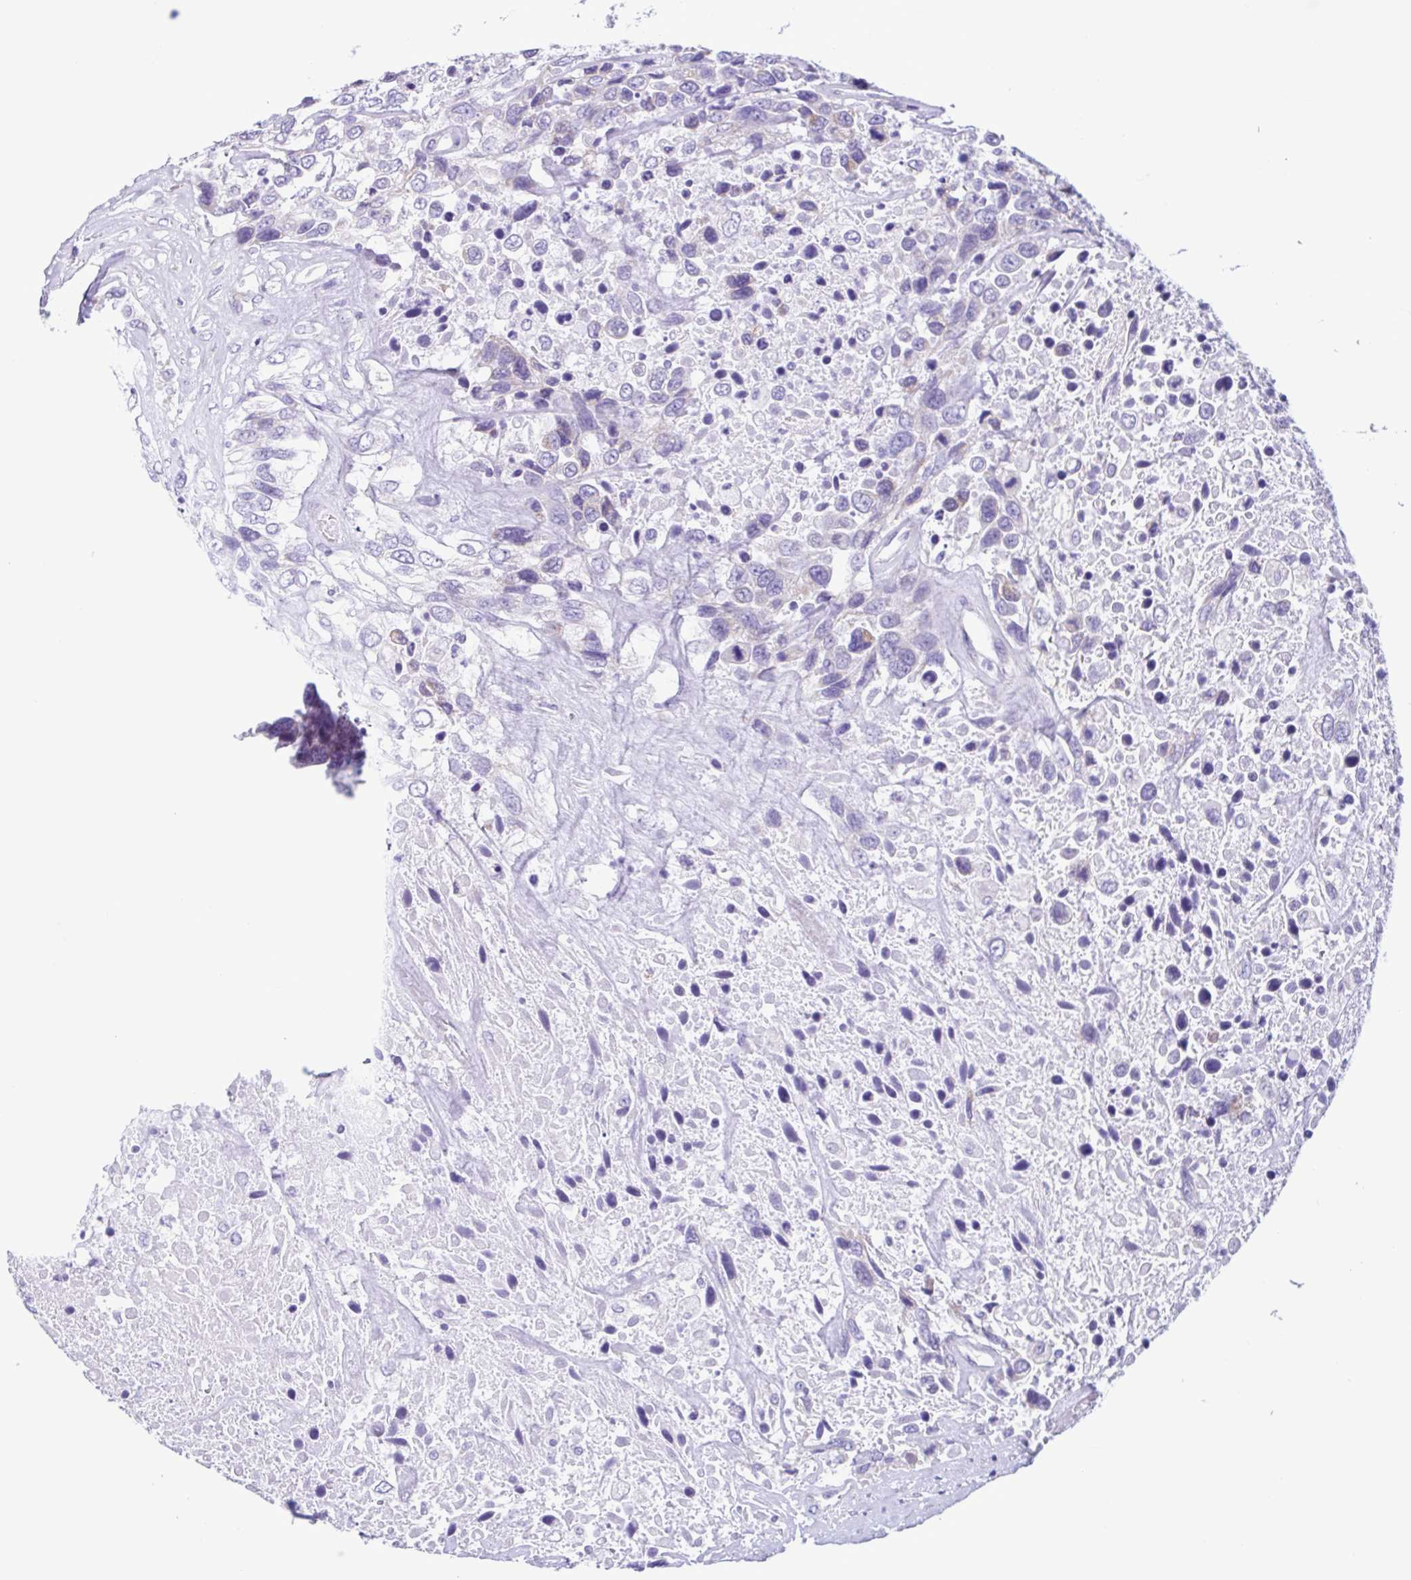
{"staining": {"intensity": "negative", "quantity": "none", "location": "none"}, "tissue": "urothelial cancer", "cell_type": "Tumor cells", "image_type": "cancer", "snomed": [{"axis": "morphology", "description": "Urothelial carcinoma, High grade"}, {"axis": "topography", "description": "Urinary bladder"}], "caption": "An image of human urothelial cancer is negative for staining in tumor cells.", "gene": "ACTRT3", "patient": {"sex": "female", "age": 70}}